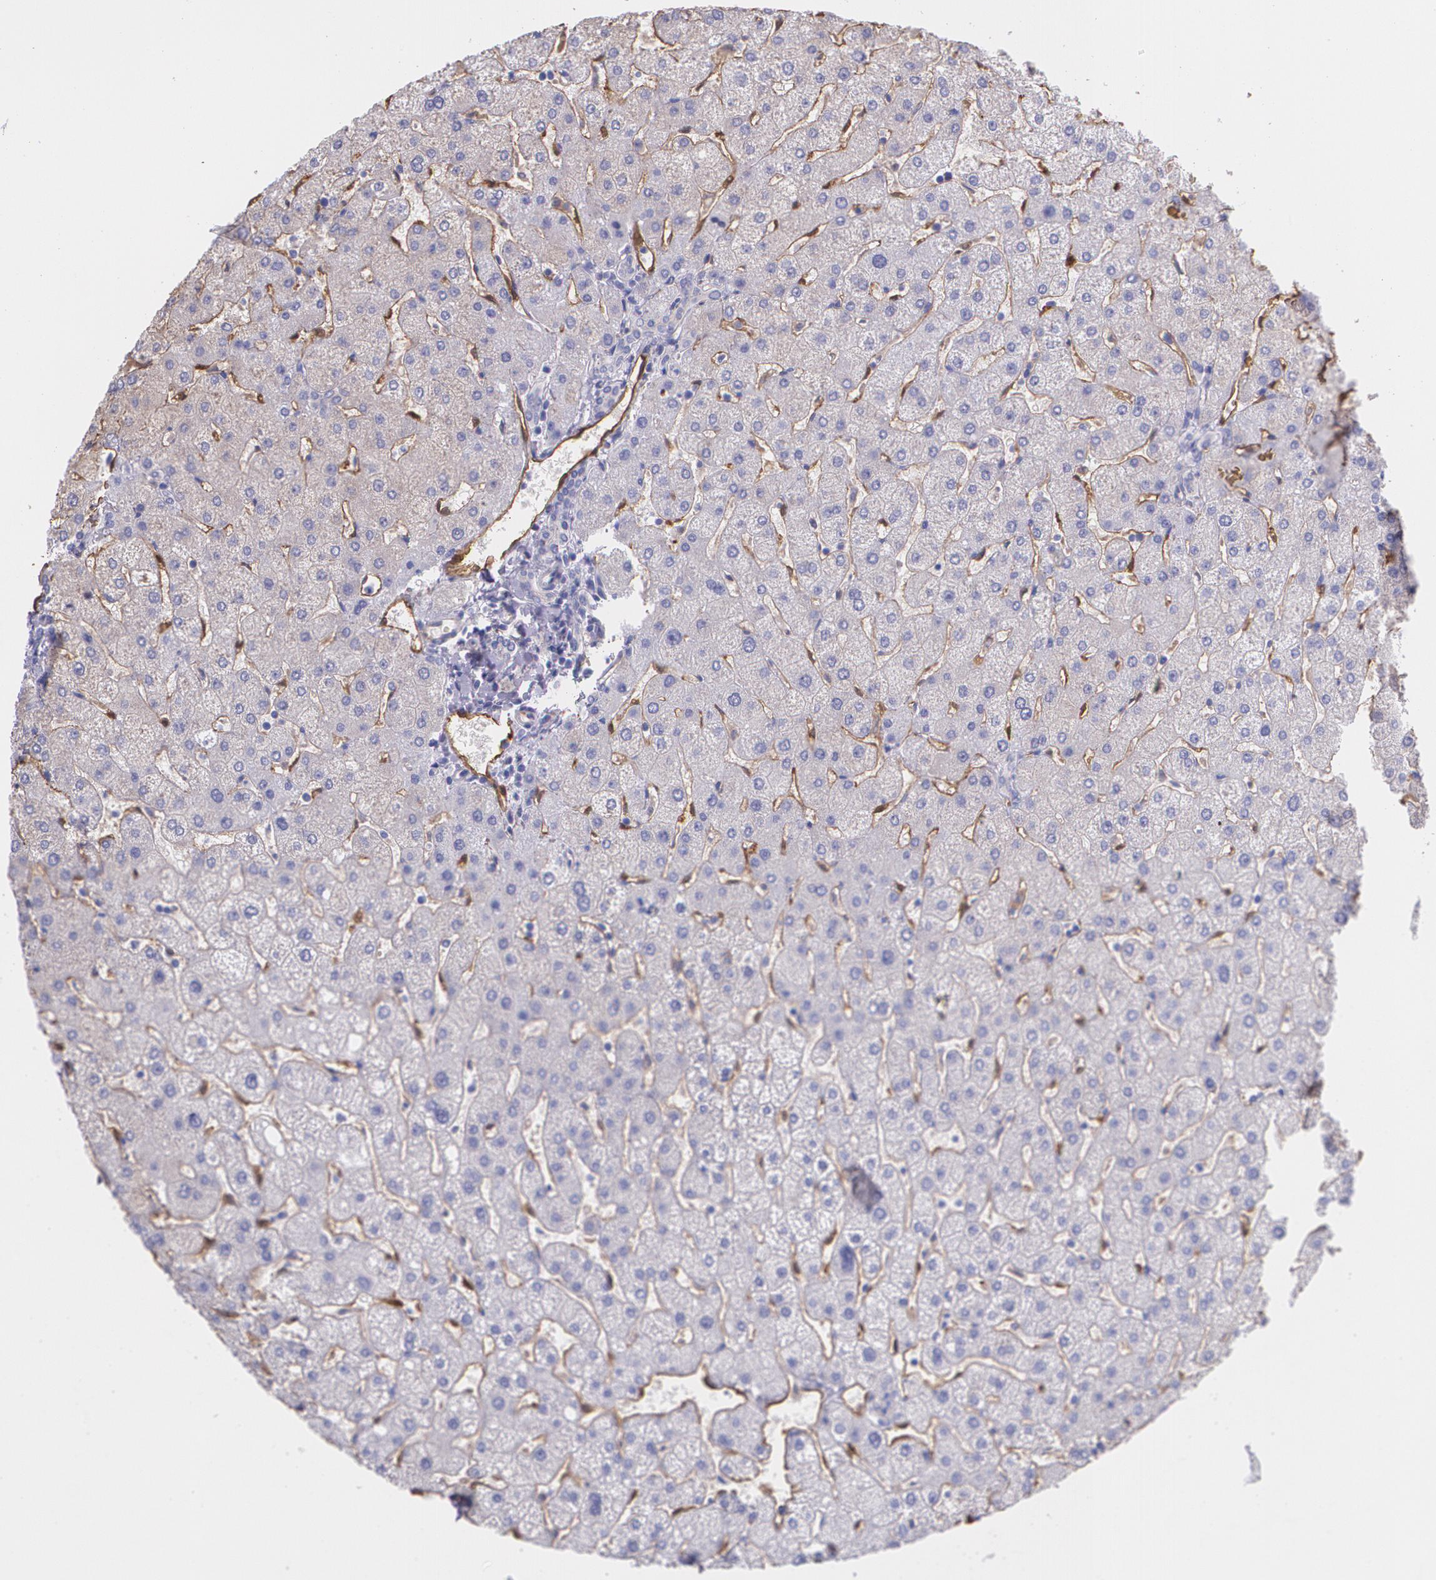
{"staining": {"intensity": "negative", "quantity": "none", "location": "none"}, "tissue": "liver", "cell_type": "Cholangiocytes", "image_type": "normal", "snomed": [{"axis": "morphology", "description": "Normal tissue, NOS"}, {"axis": "topography", "description": "Liver"}], "caption": "An image of liver stained for a protein displays no brown staining in cholangiocytes.", "gene": "MMP2", "patient": {"sex": "male", "age": 67}}